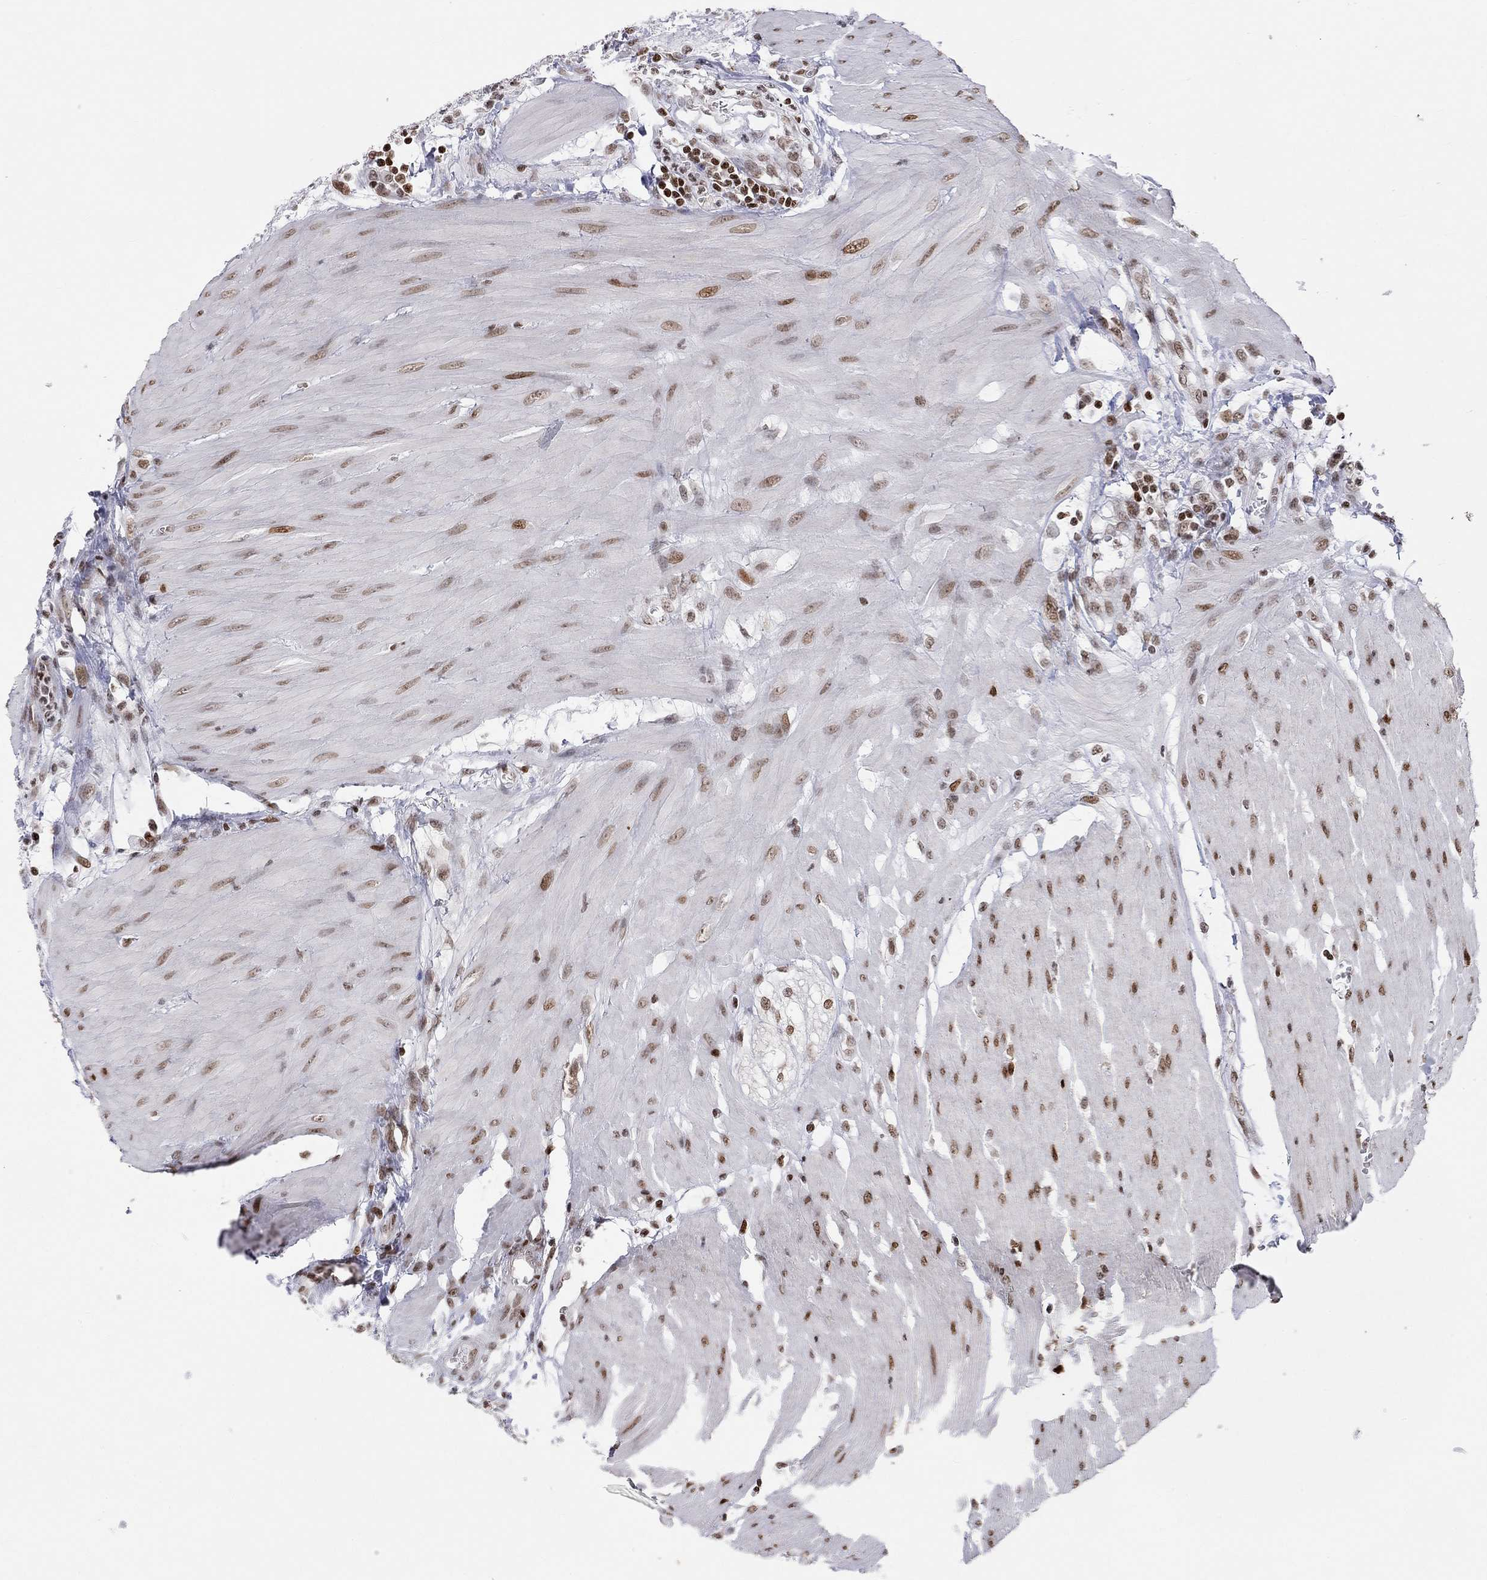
{"staining": {"intensity": "negative", "quantity": "none", "location": "none"}, "tissue": "colon", "cell_type": "Endothelial cells", "image_type": "normal", "snomed": [{"axis": "morphology", "description": "Normal tissue, NOS"}, {"axis": "morphology", "description": "Adenocarcinoma, NOS"}, {"axis": "topography", "description": "Colon"}], "caption": "IHC micrograph of normal colon stained for a protein (brown), which reveals no expression in endothelial cells.", "gene": "H2AX", "patient": {"sex": "male", "age": 65}}